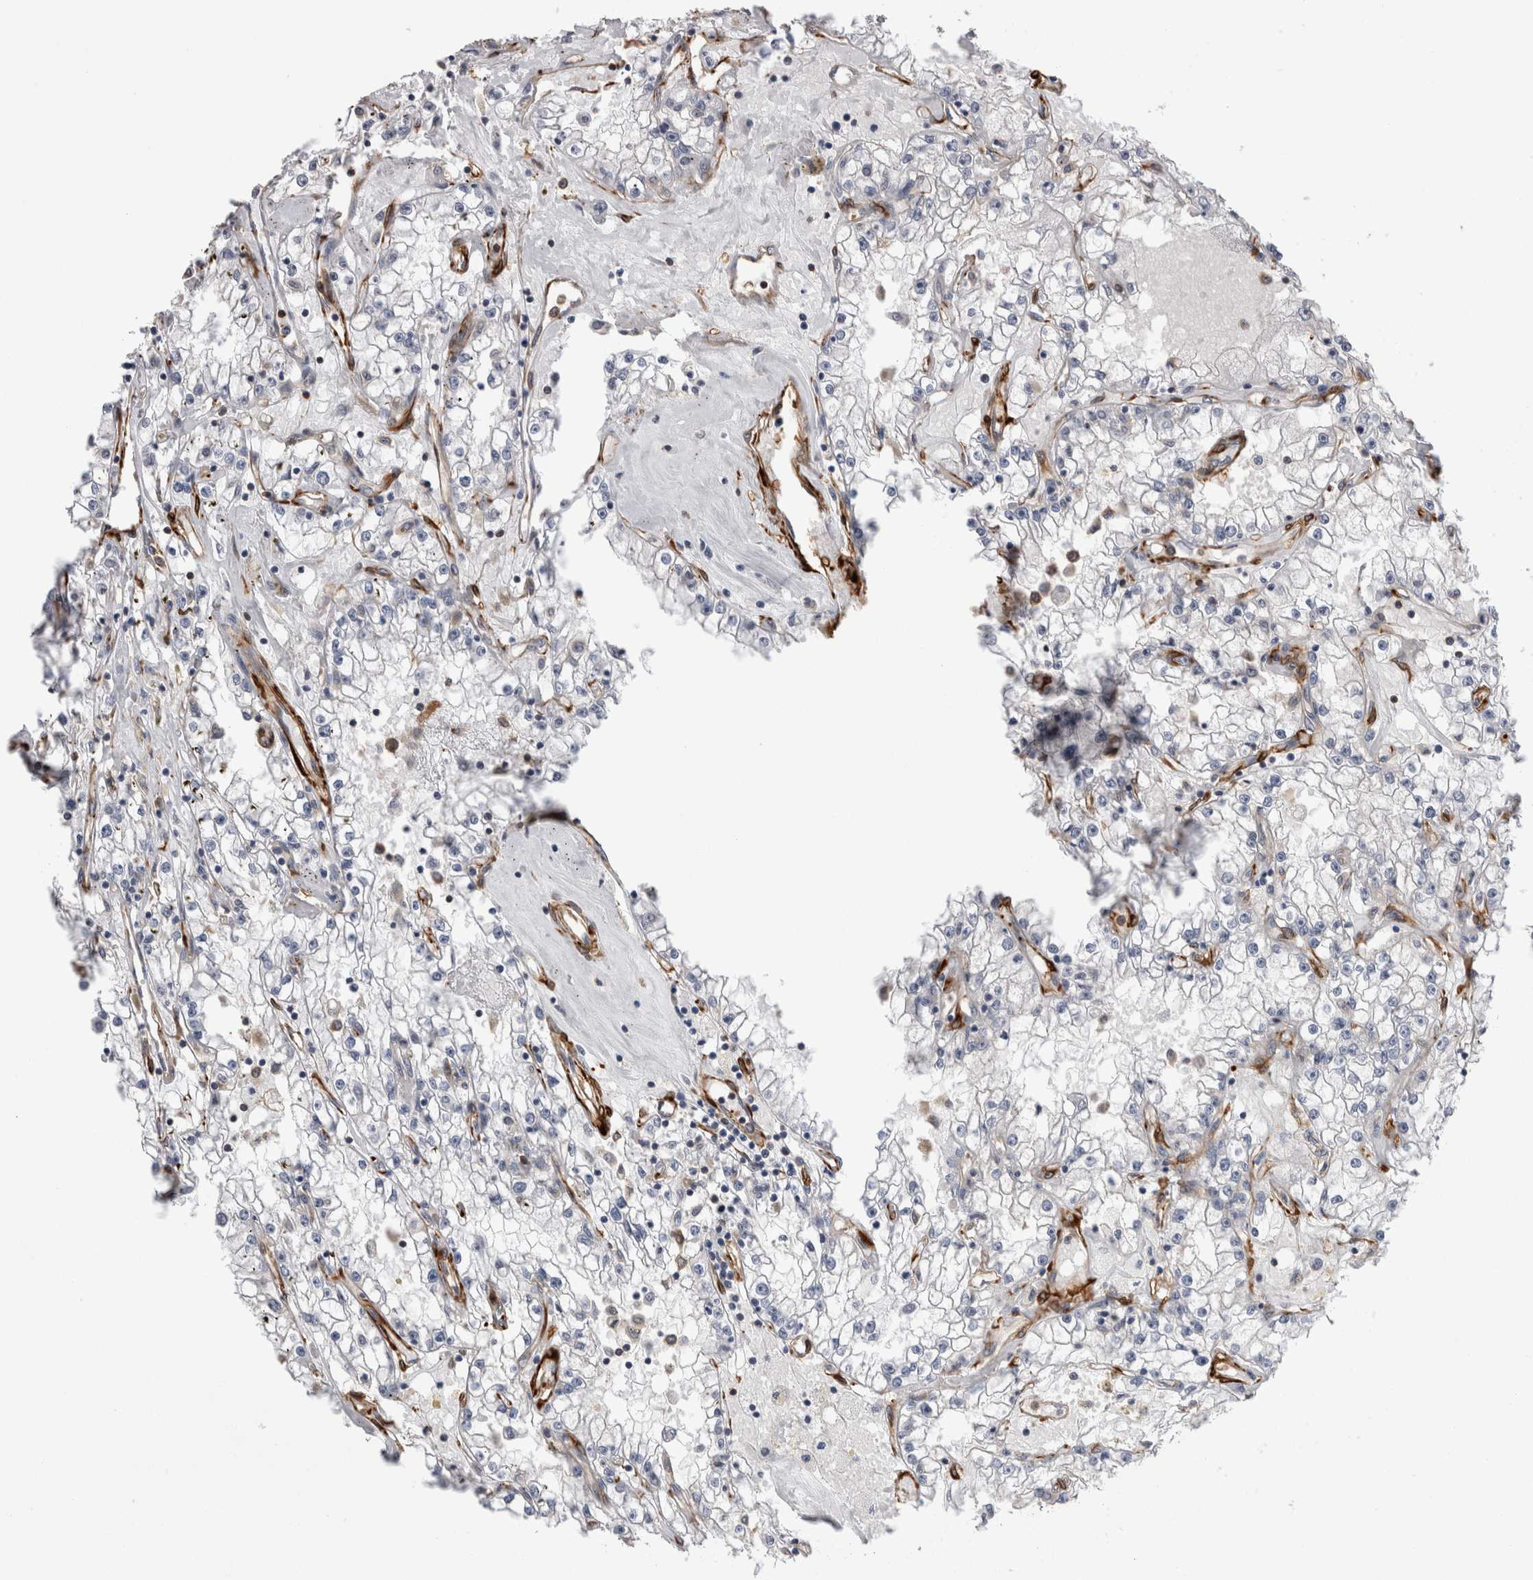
{"staining": {"intensity": "negative", "quantity": "none", "location": "none"}, "tissue": "renal cancer", "cell_type": "Tumor cells", "image_type": "cancer", "snomed": [{"axis": "morphology", "description": "Adenocarcinoma, NOS"}, {"axis": "topography", "description": "Kidney"}], "caption": "This image is of adenocarcinoma (renal) stained with IHC to label a protein in brown with the nuclei are counter-stained blue. There is no positivity in tumor cells.", "gene": "EPRS1", "patient": {"sex": "male", "age": 56}}